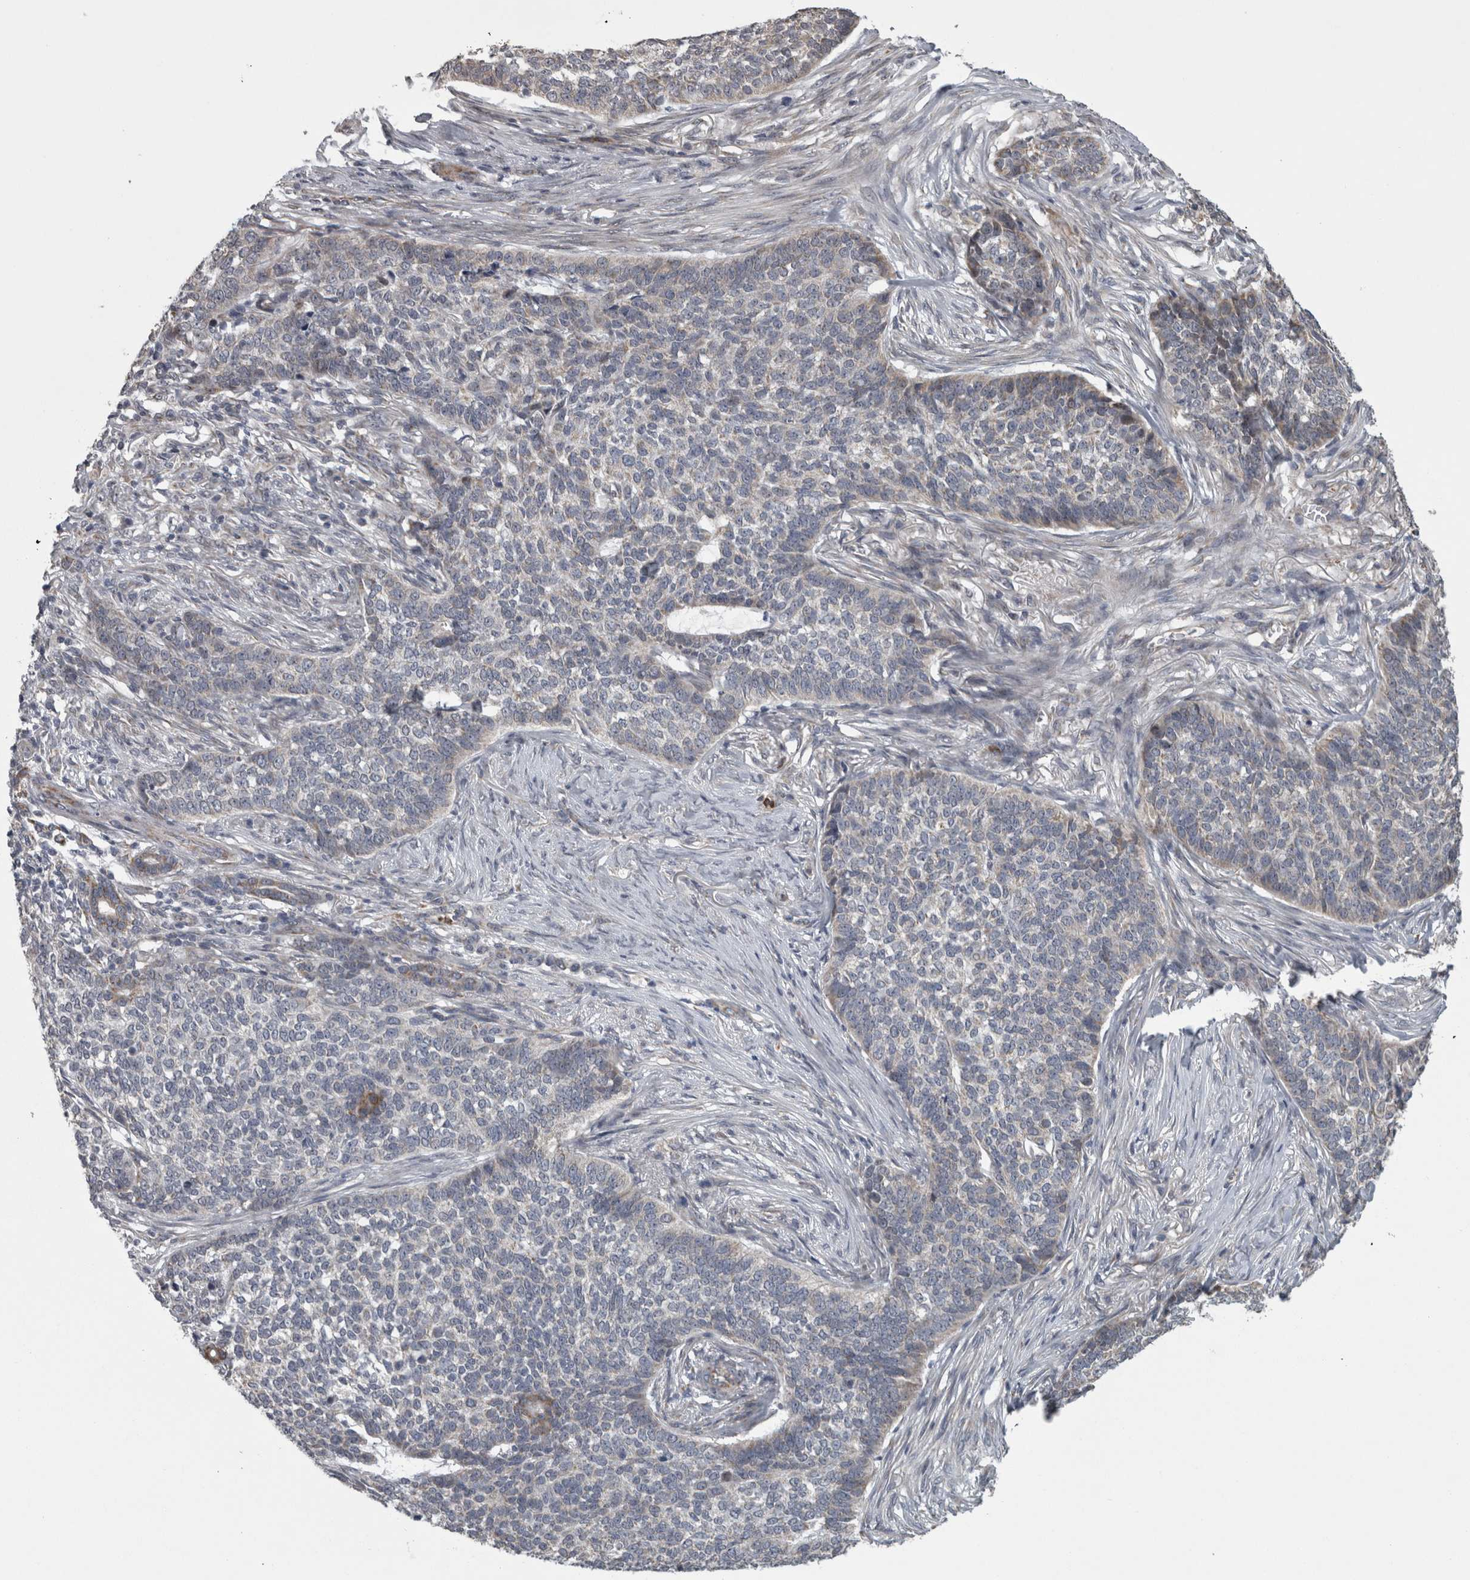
{"staining": {"intensity": "negative", "quantity": "none", "location": "none"}, "tissue": "skin cancer", "cell_type": "Tumor cells", "image_type": "cancer", "snomed": [{"axis": "morphology", "description": "Basal cell carcinoma"}, {"axis": "topography", "description": "Skin"}], "caption": "The IHC histopathology image has no significant expression in tumor cells of basal cell carcinoma (skin) tissue.", "gene": "DBT", "patient": {"sex": "male", "age": 85}}